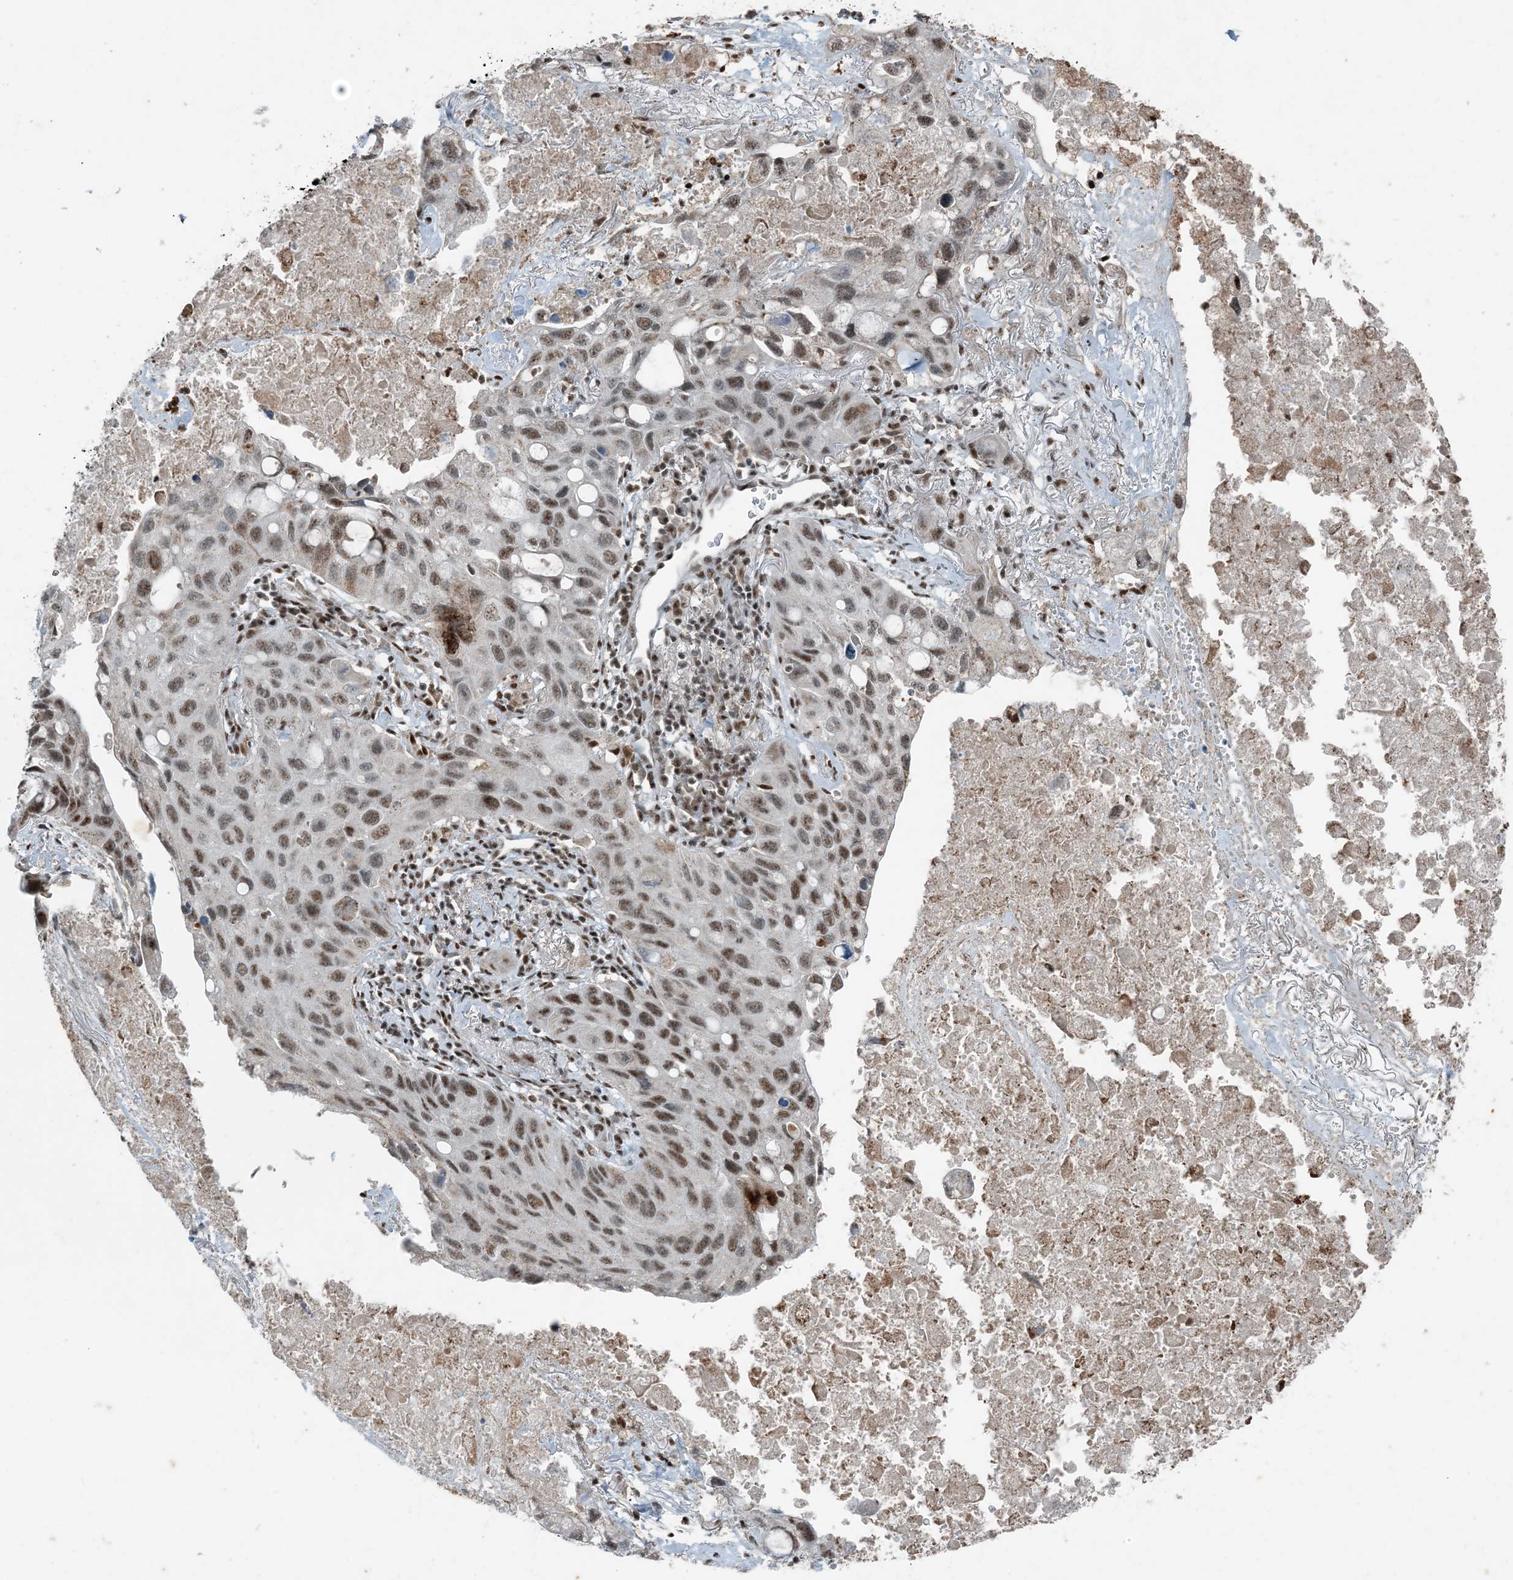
{"staining": {"intensity": "moderate", "quantity": ">75%", "location": "nuclear"}, "tissue": "lung cancer", "cell_type": "Tumor cells", "image_type": "cancer", "snomed": [{"axis": "morphology", "description": "Squamous cell carcinoma, NOS"}, {"axis": "topography", "description": "Lung"}], "caption": "Human lung cancer stained with a brown dye reveals moderate nuclear positive expression in about >75% of tumor cells.", "gene": "TADA2B", "patient": {"sex": "female", "age": 73}}